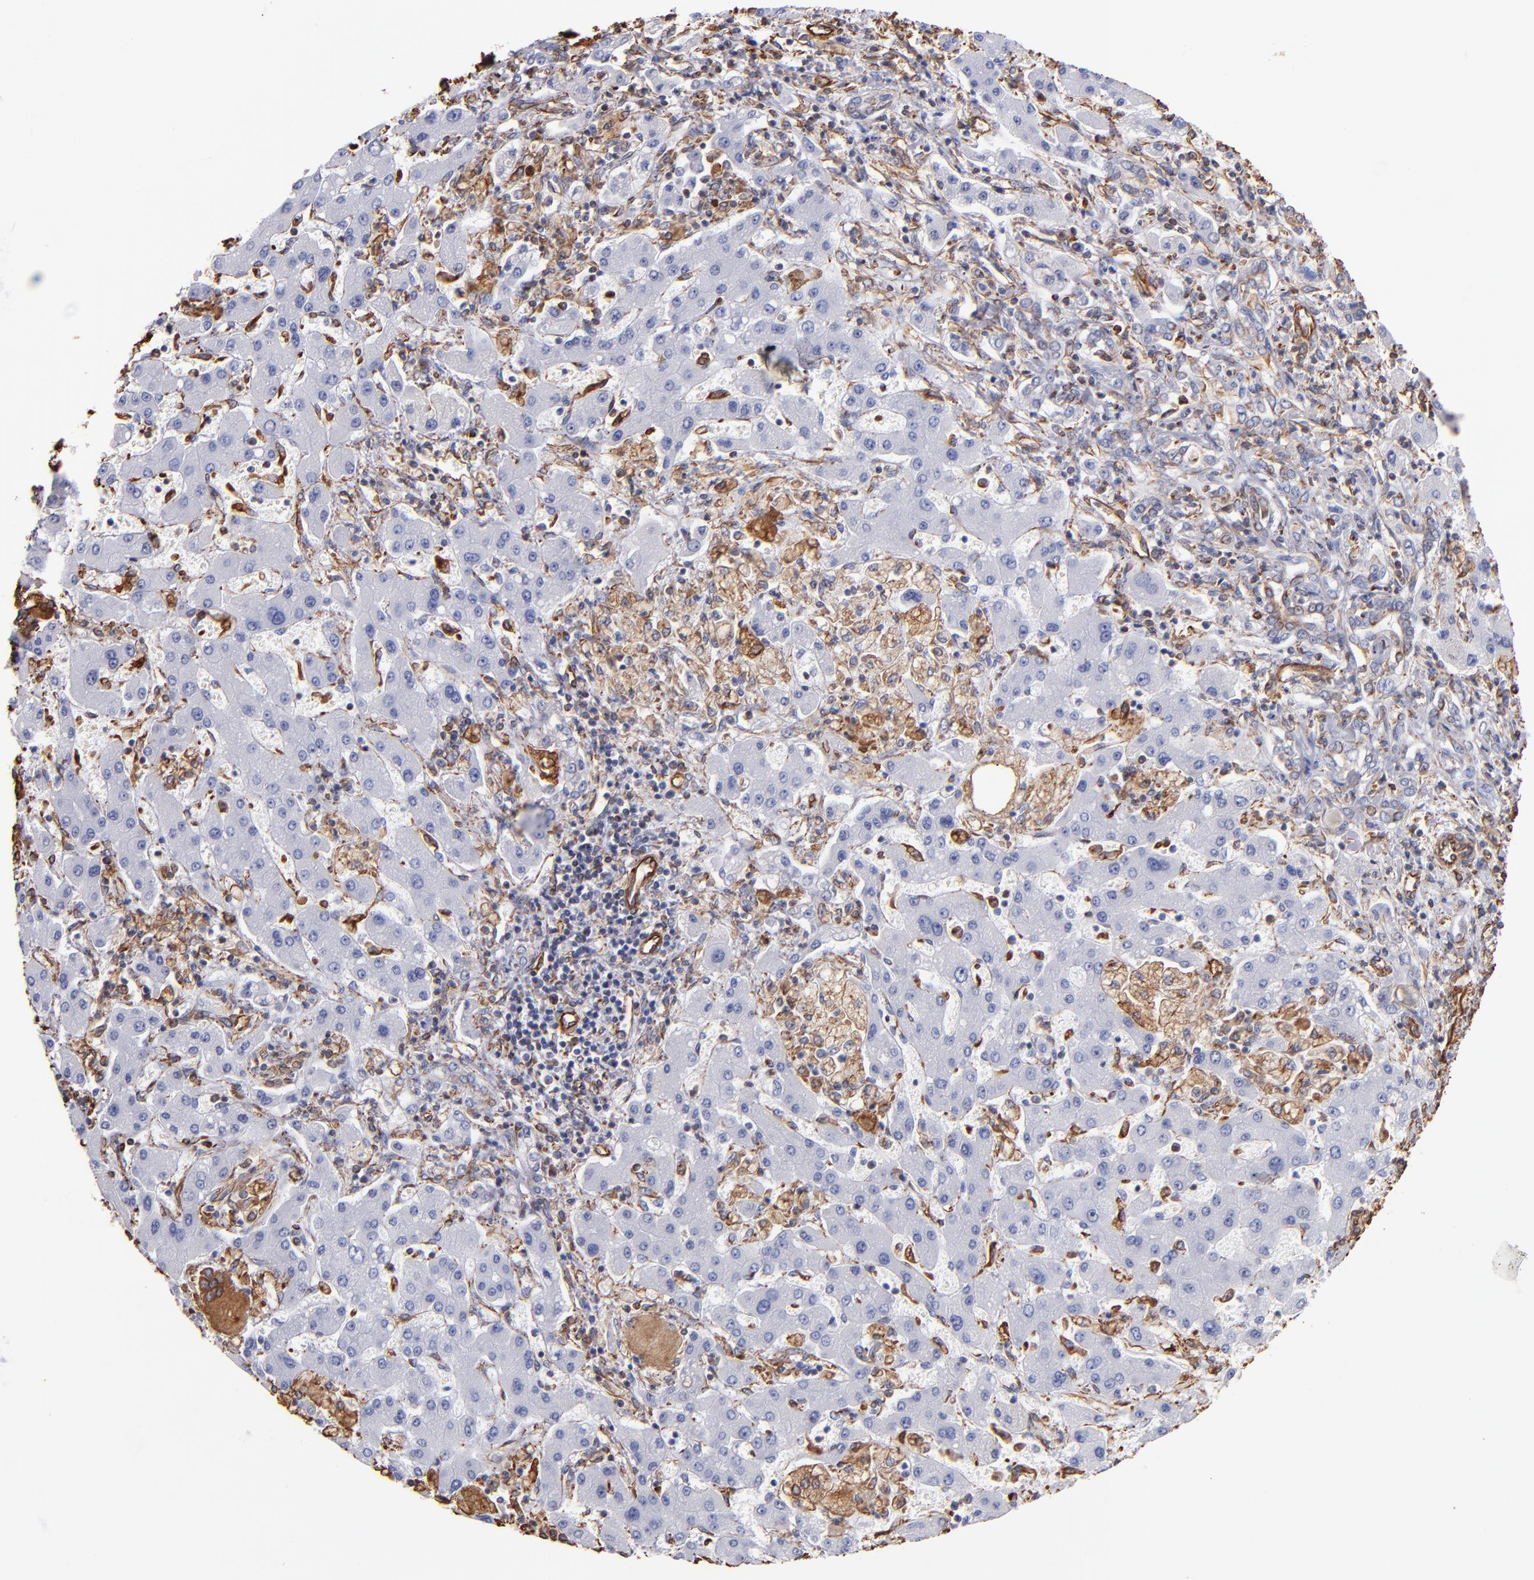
{"staining": {"intensity": "moderate", "quantity": "<25%", "location": "cytoplasmic/membranous"}, "tissue": "liver cancer", "cell_type": "Tumor cells", "image_type": "cancer", "snomed": [{"axis": "morphology", "description": "Cholangiocarcinoma"}, {"axis": "topography", "description": "Liver"}], "caption": "Immunohistochemical staining of cholangiocarcinoma (liver) shows low levels of moderate cytoplasmic/membranous protein staining in about <25% of tumor cells.", "gene": "VIM", "patient": {"sex": "male", "age": 50}}